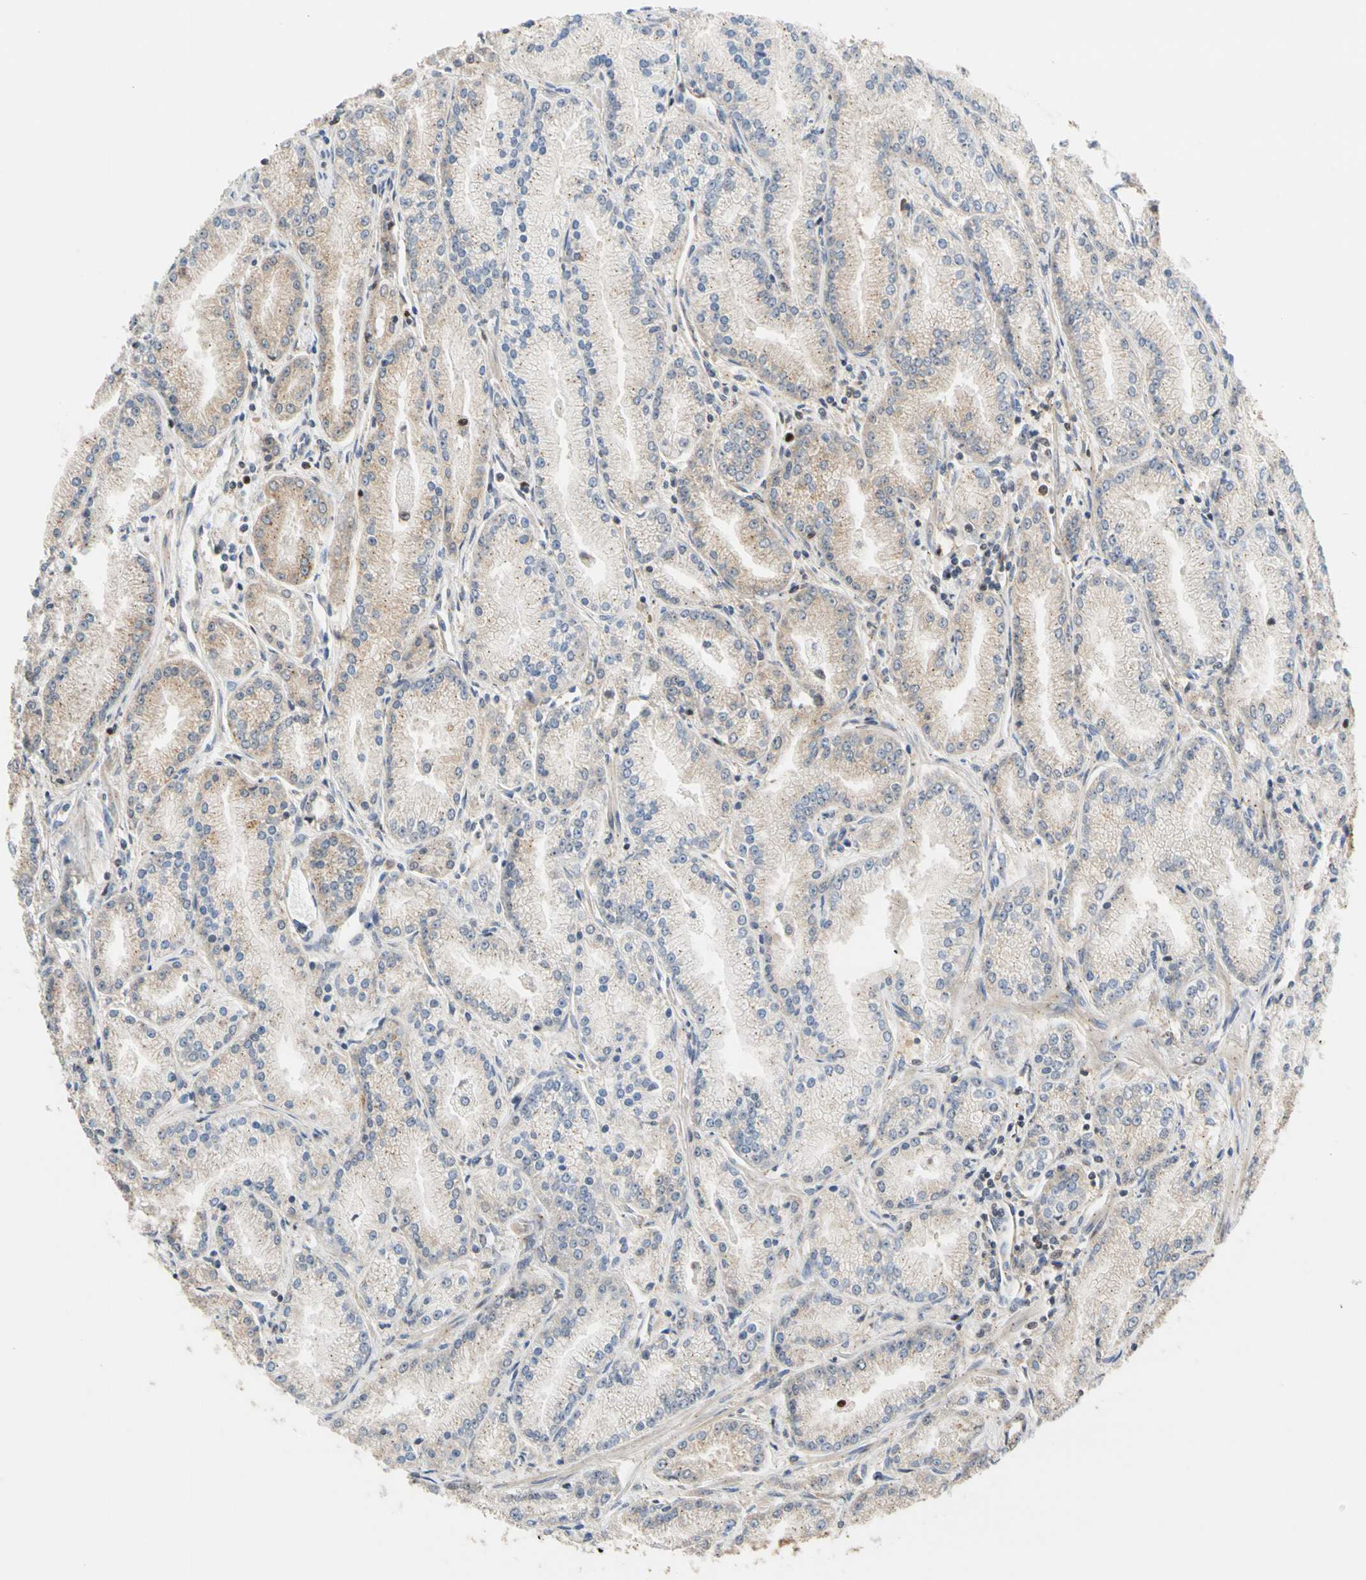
{"staining": {"intensity": "weak", "quantity": "<25%", "location": "cytoplasmic/membranous"}, "tissue": "prostate cancer", "cell_type": "Tumor cells", "image_type": "cancer", "snomed": [{"axis": "morphology", "description": "Adenocarcinoma, High grade"}, {"axis": "topography", "description": "Prostate"}], "caption": "A micrograph of human high-grade adenocarcinoma (prostate) is negative for staining in tumor cells.", "gene": "IP6K2", "patient": {"sex": "male", "age": 61}}